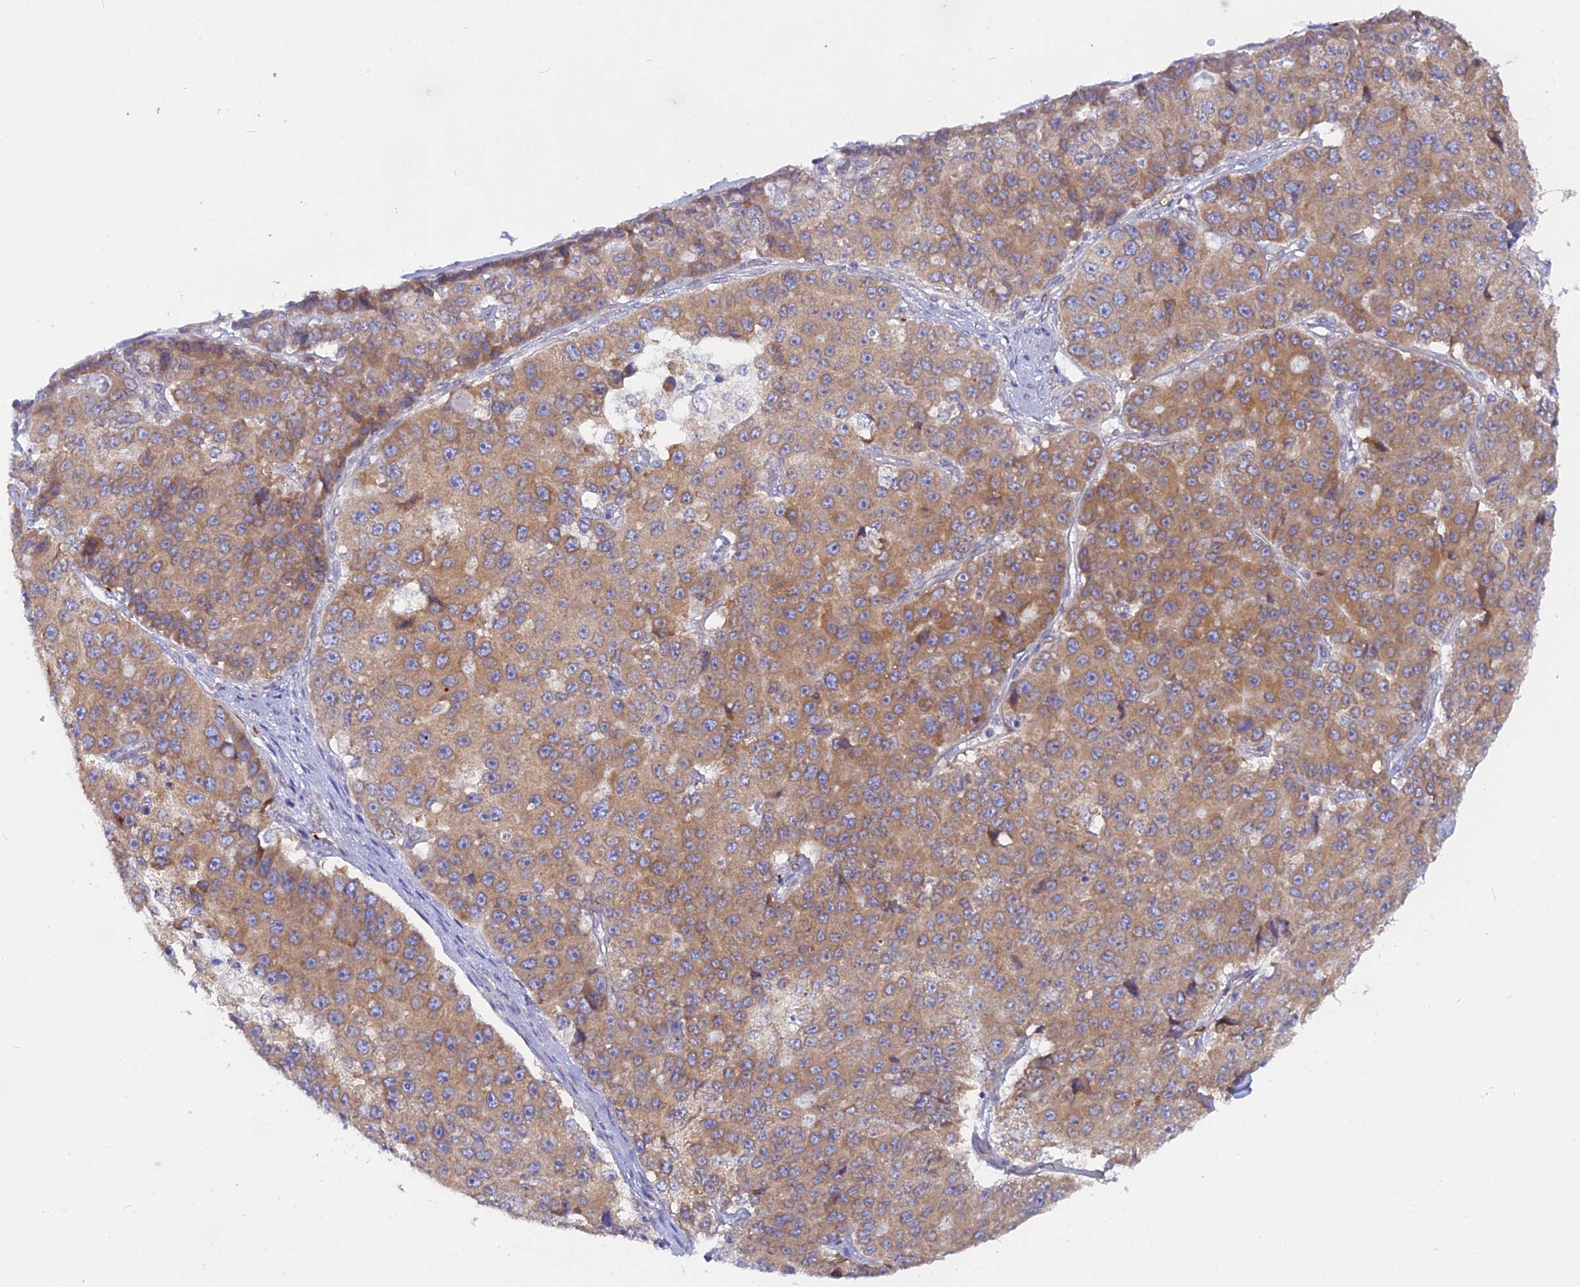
{"staining": {"intensity": "moderate", "quantity": ">75%", "location": "cytoplasmic/membranous"}, "tissue": "pancreatic cancer", "cell_type": "Tumor cells", "image_type": "cancer", "snomed": [{"axis": "morphology", "description": "Adenocarcinoma, NOS"}, {"axis": "topography", "description": "Pancreas"}], "caption": "Immunohistochemical staining of human adenocarcinoma (pancreatic) exhibits medium levels of moderate cytoplasmic/membranous protein positivity in approximately >75% of tumor cells.", "gene": "TLCD1", "patient": {"sex": "male", "age": 50}}